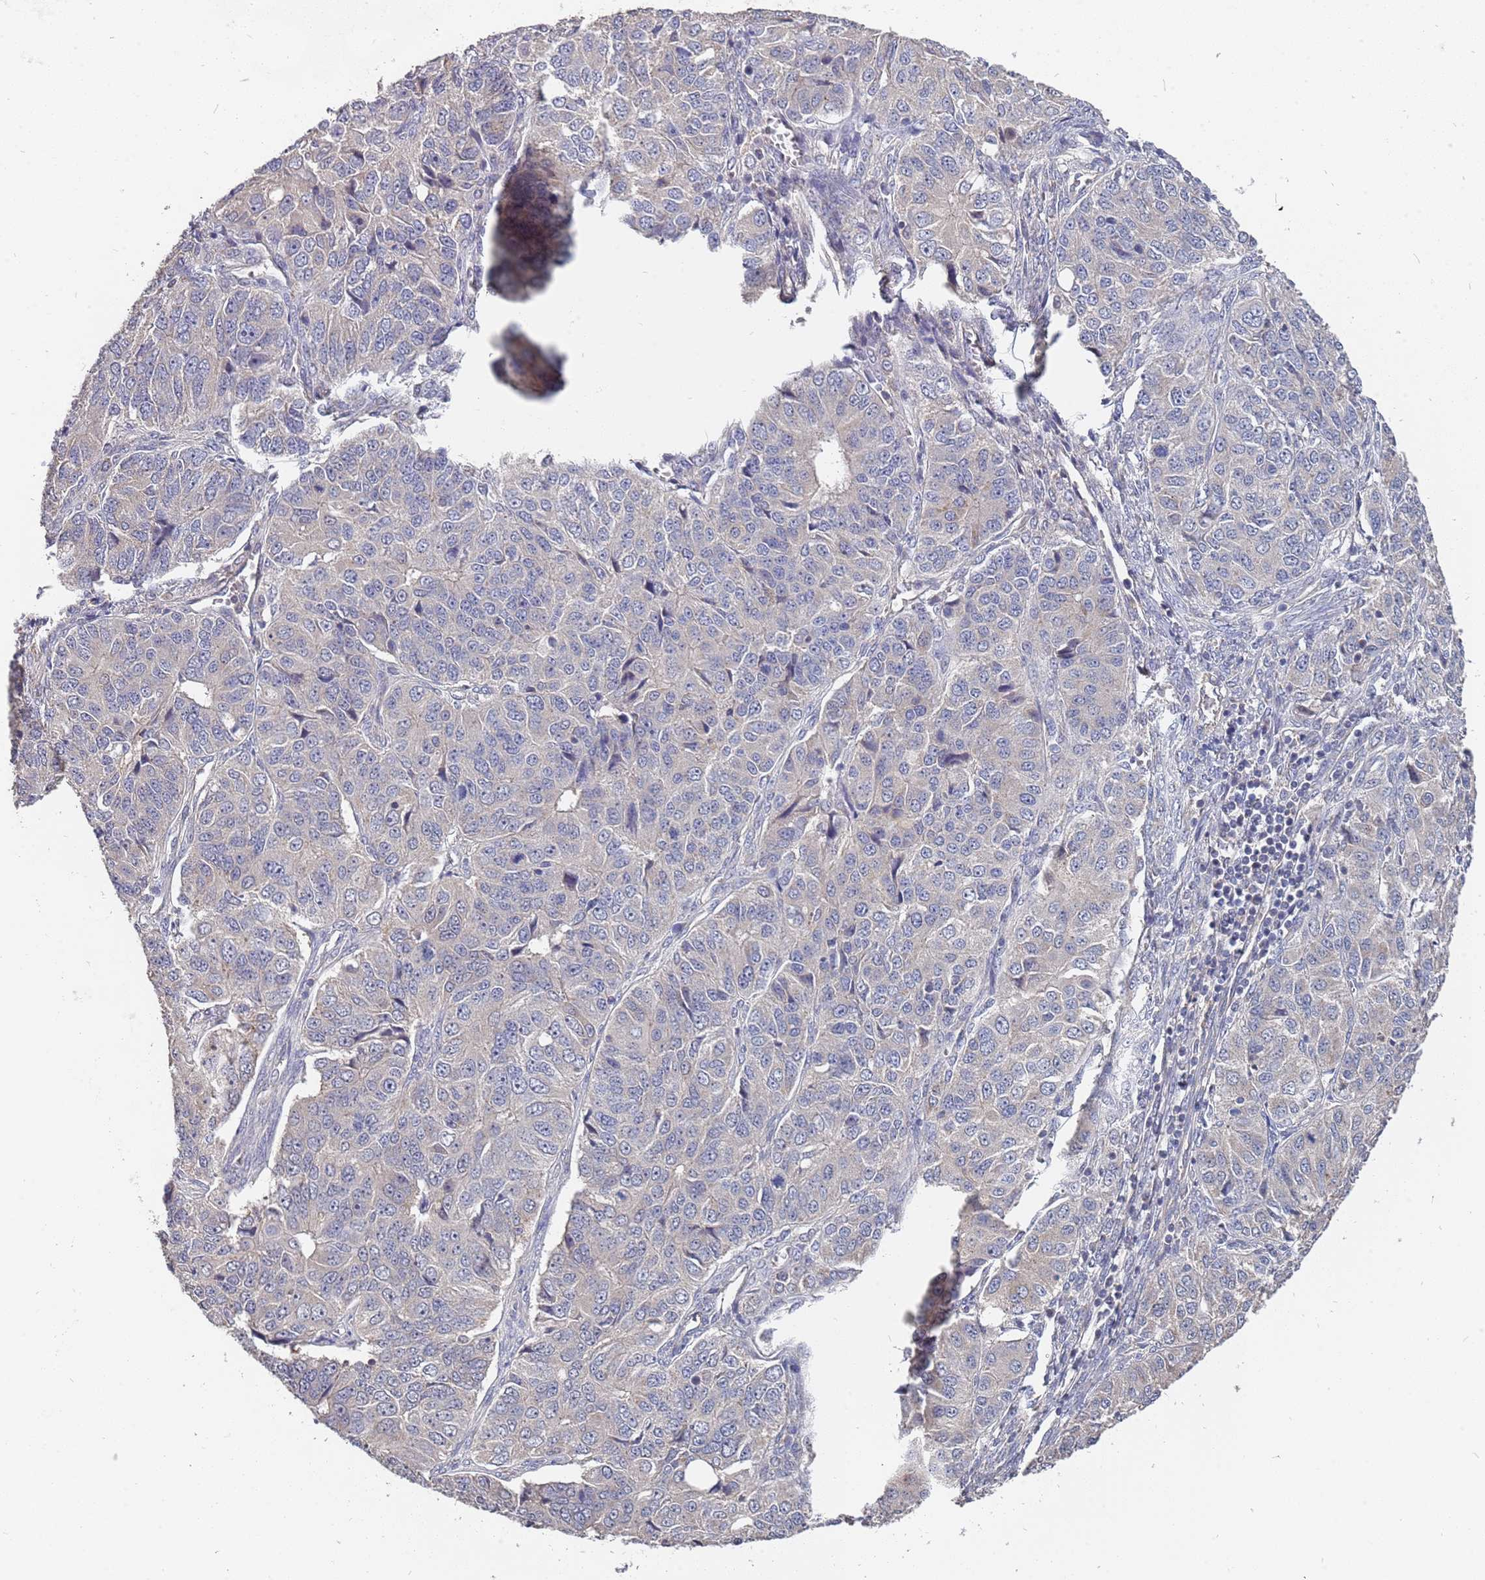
{"staining": {"intensity": "negative", "quantity": "none", "location": "none"}, "tissue": "ovarian cancer", "cell_type": "Tumor cells", "image_type": "cancer", "snomed": [{"axis": "morphology", "description": "Carcinoma, endometroid"}, {"axis": "topography", "description": "Ovary"}], "caption": "This is a histopathology image of immunohistochemistry staining of ovarian cancer (endometroid carcinoma), which shows no staining in tumor cells.", "gene": "TCEANC2", "patient": {"sex": "female", "age": 51}}